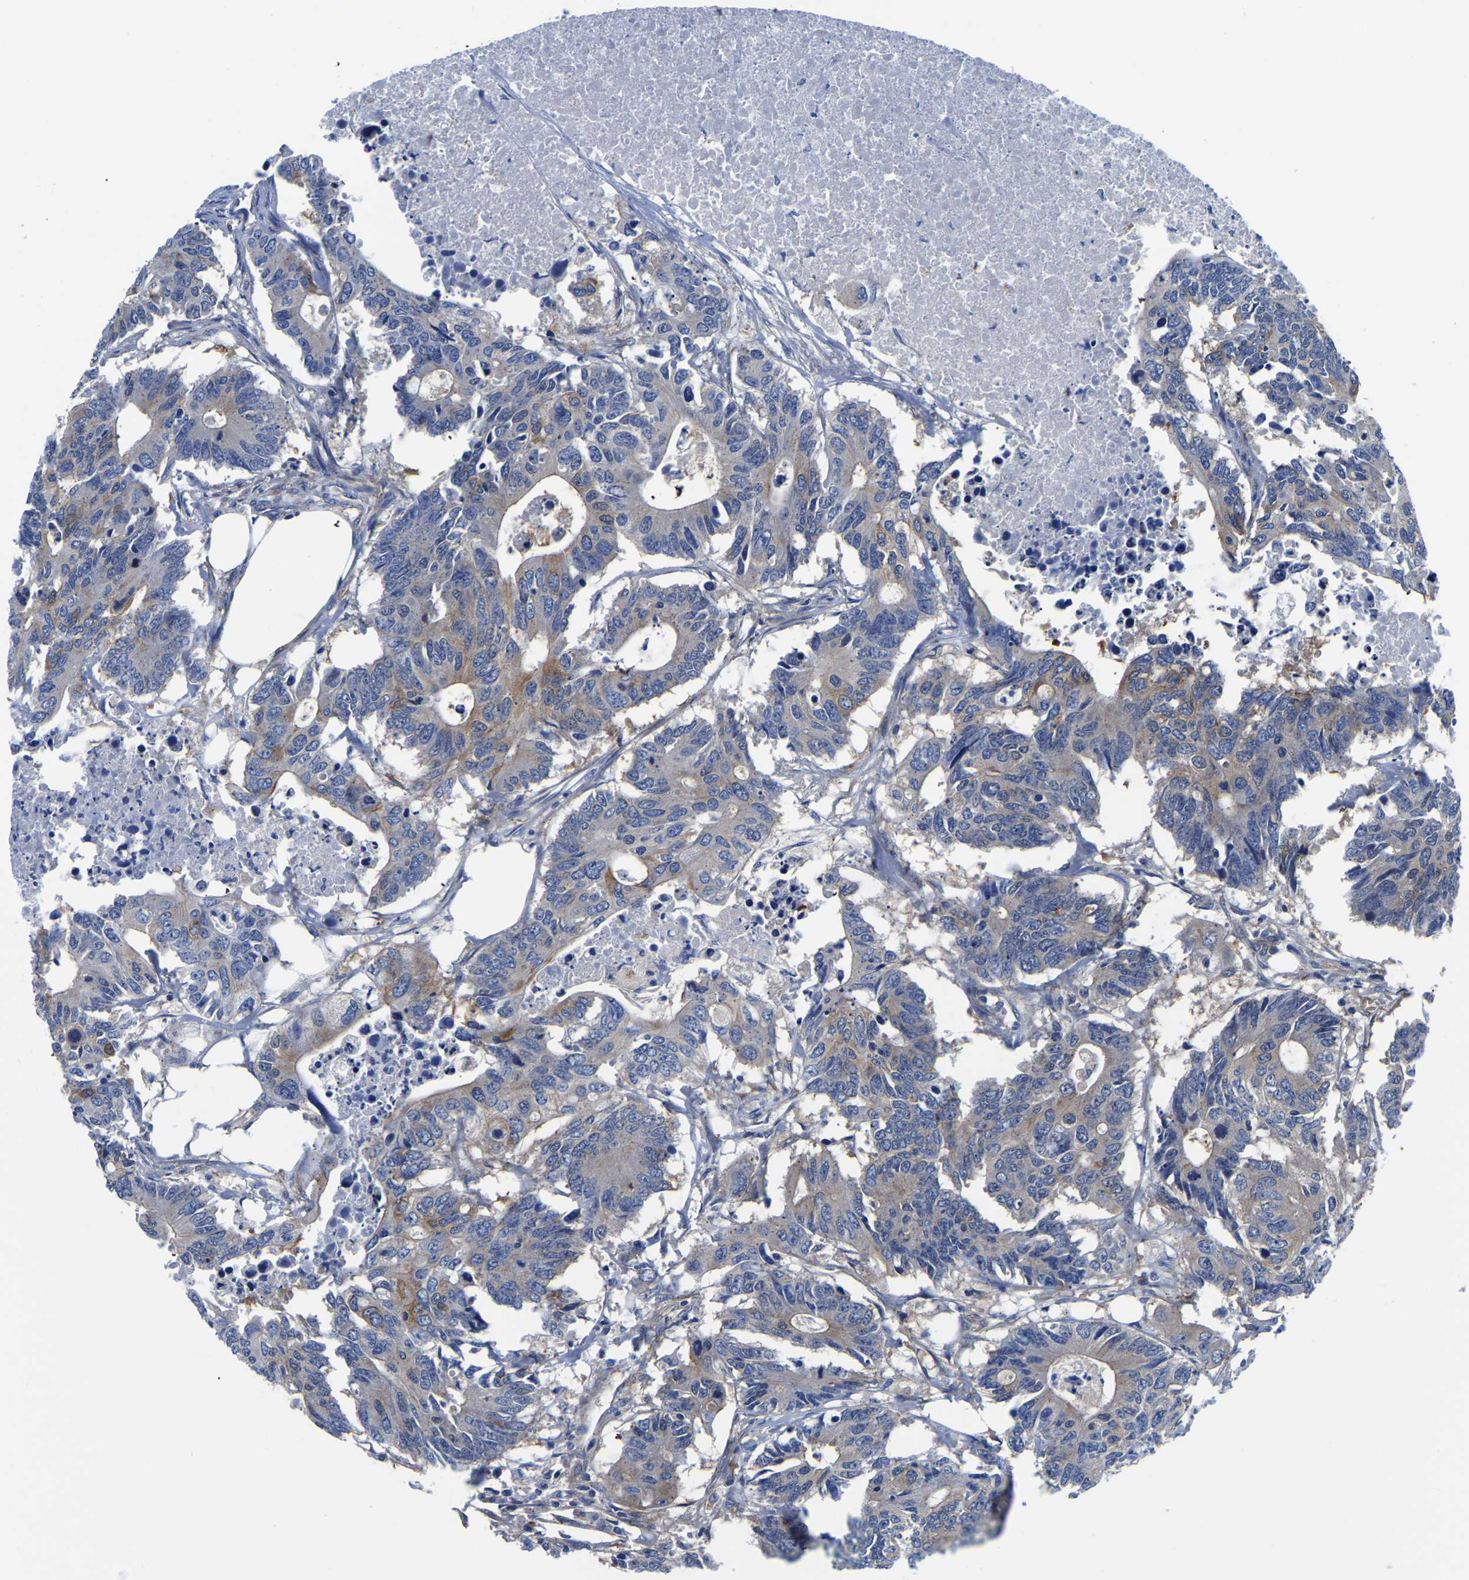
{"staining": {"intensity": "moderate", "quantity": "25%-75%", "location": "cytoplasmic/membranous"}, "tissue": "colorectal cancer", "cell_type": "Tumor cells", "image_type": "cancer", "snomed": [{"axis": "morphology", "description": "Adenocarcinoma, NOS"}, {"axis": "topography", "description": "Colon"}], "caption": "Protein expression analysis of colorectal adenocarcinoma exhibits moderate cytoplasmic/membranous expression in about 25%-75% of tumor cells.", "gene": "TFG", "patient": {"sex": "male", "age": 71}}